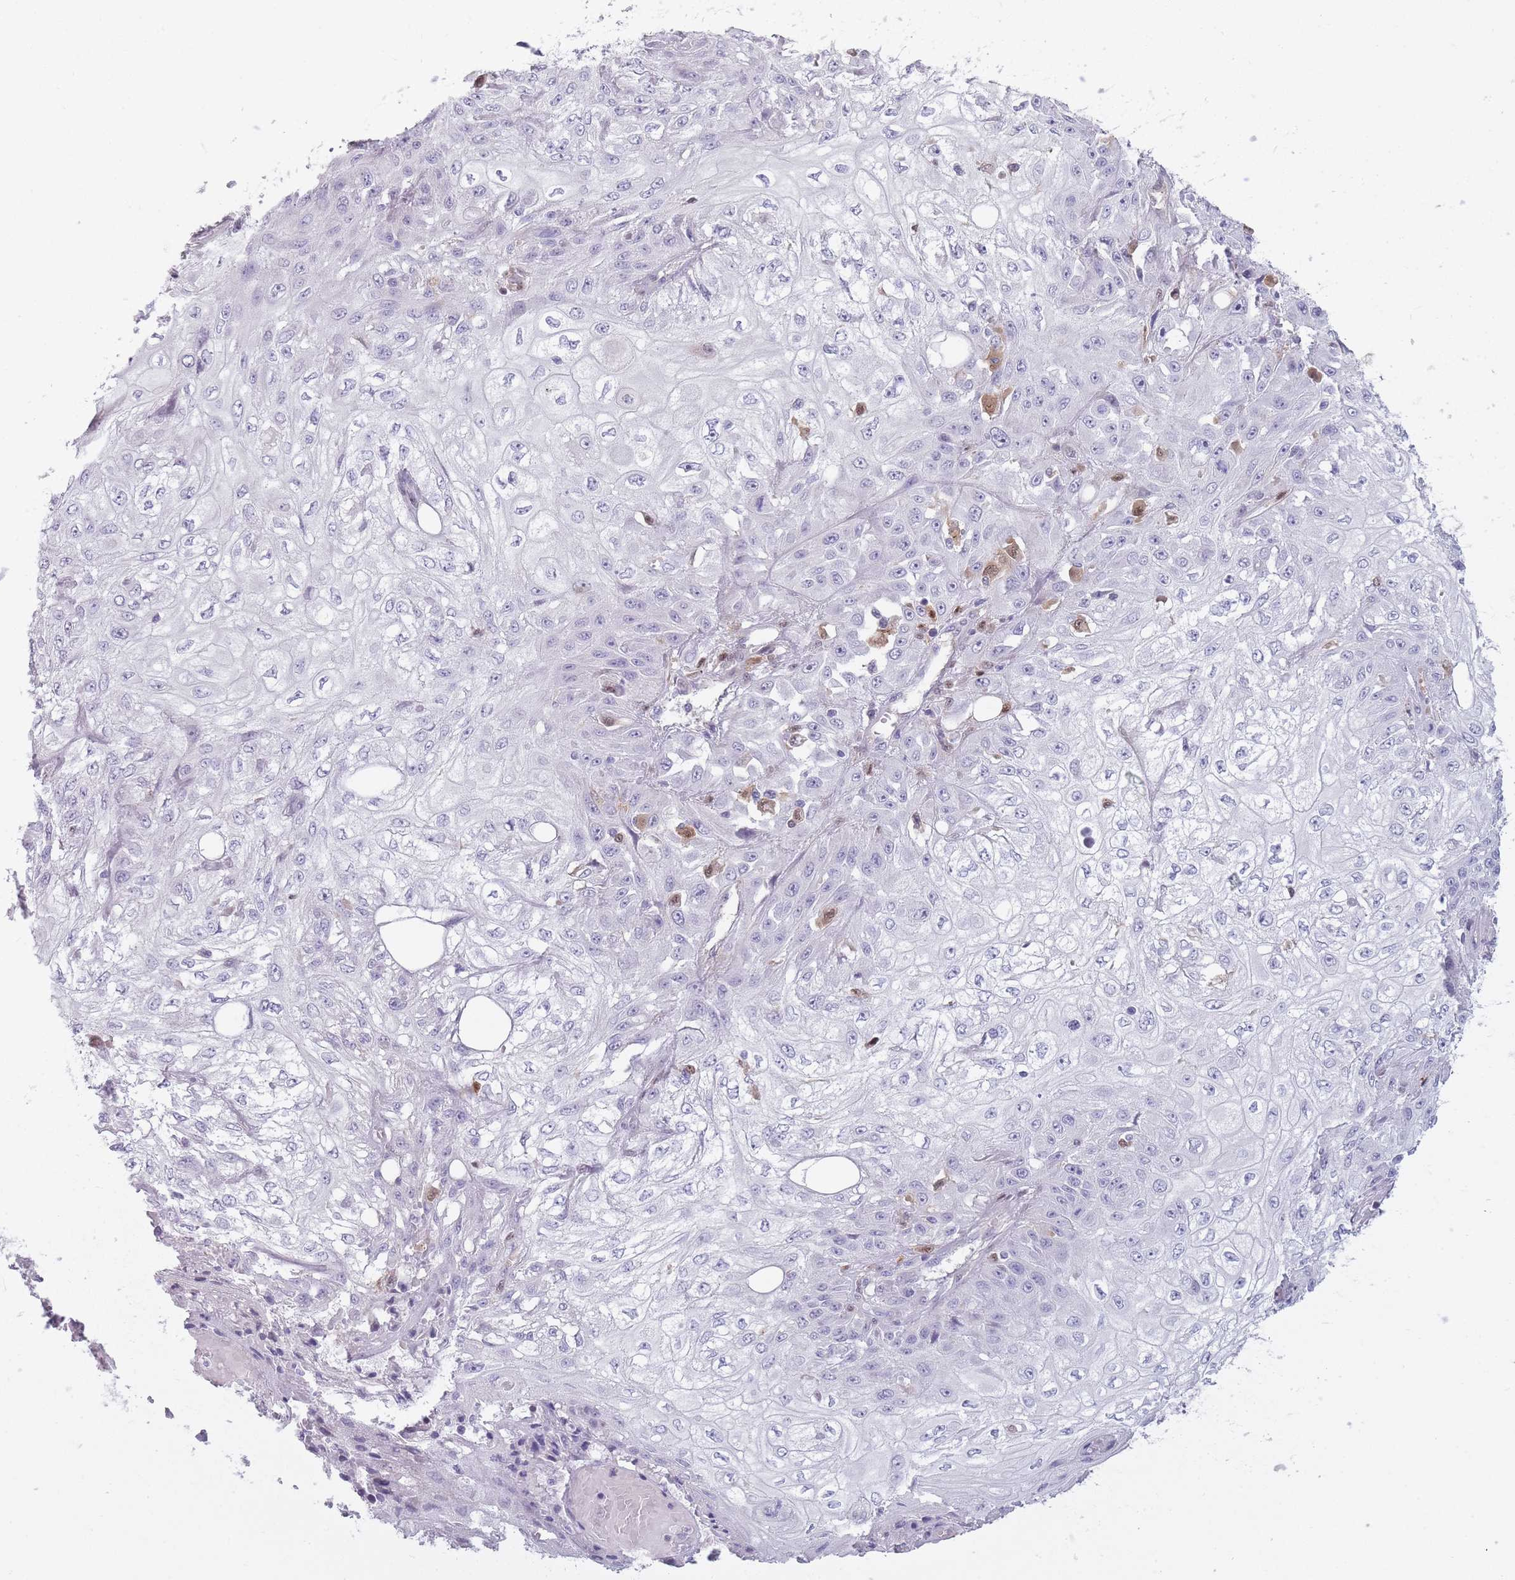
{"staining": {"intensity": "negative", "quantity": "none", "location": "none"}, "tissue": "skin cancer", "cell_type": "Tumor cells", "image_type": "cancer", "snomed": [{"axis": "morphology", "description": "Squamous cell carcinoma, NOS"}, {"axis": "morphology", "description": "Squamous cell carcinoma, metastatic, NOS"}, {"axis": "topography", "description": "Skin"}, {"axis": "topography", "description": "Lymph node"}], "caption": "This is an immunohistochemistry histopathology image of metastatic squamous cell carcinoma (skin). There is no positivity in tumor cells.", "gene": "LGALS9", "patient": {"sex": "male", "age": 75}}